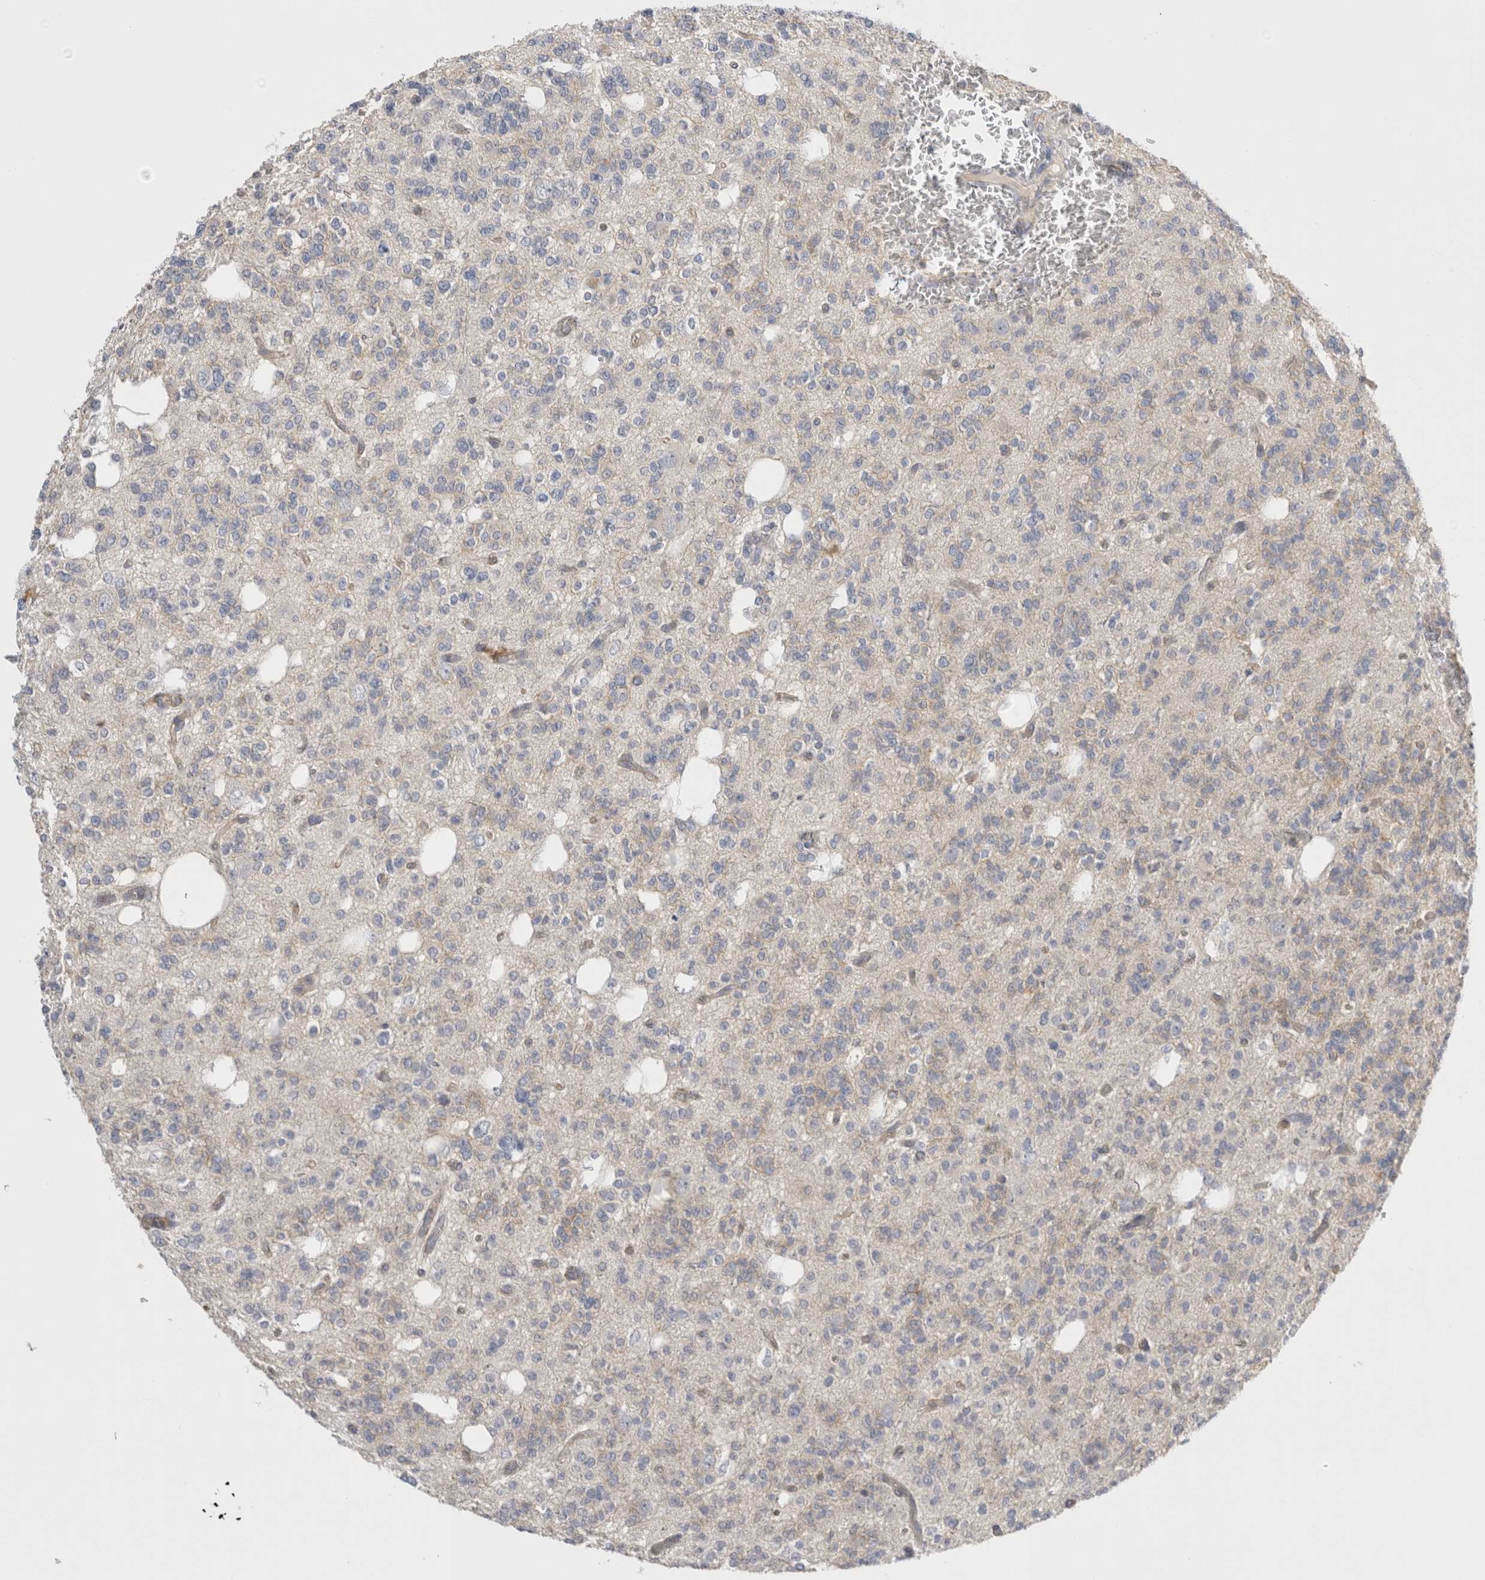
{"staining": {"intensity": "negative", "quantity": "none", "location": "none"}, "tissue": "glioma", "cell_type": "Tumor cells", "image_type": "cancer", "snomed": [{"axis": "morphology", "description": "Glioma, malignant, Low grade"}, {"axis": "topography", "description": "Brain"}], "caption": "This micrograph is of glioma stained with immunohistochemistry (IHC) to label a protein in brown with the nuclei are counter-stained blue. There is no positivity in tumor cells.", "gene": "VANGL1", "patient": {"sex": "male", "age": 38}}